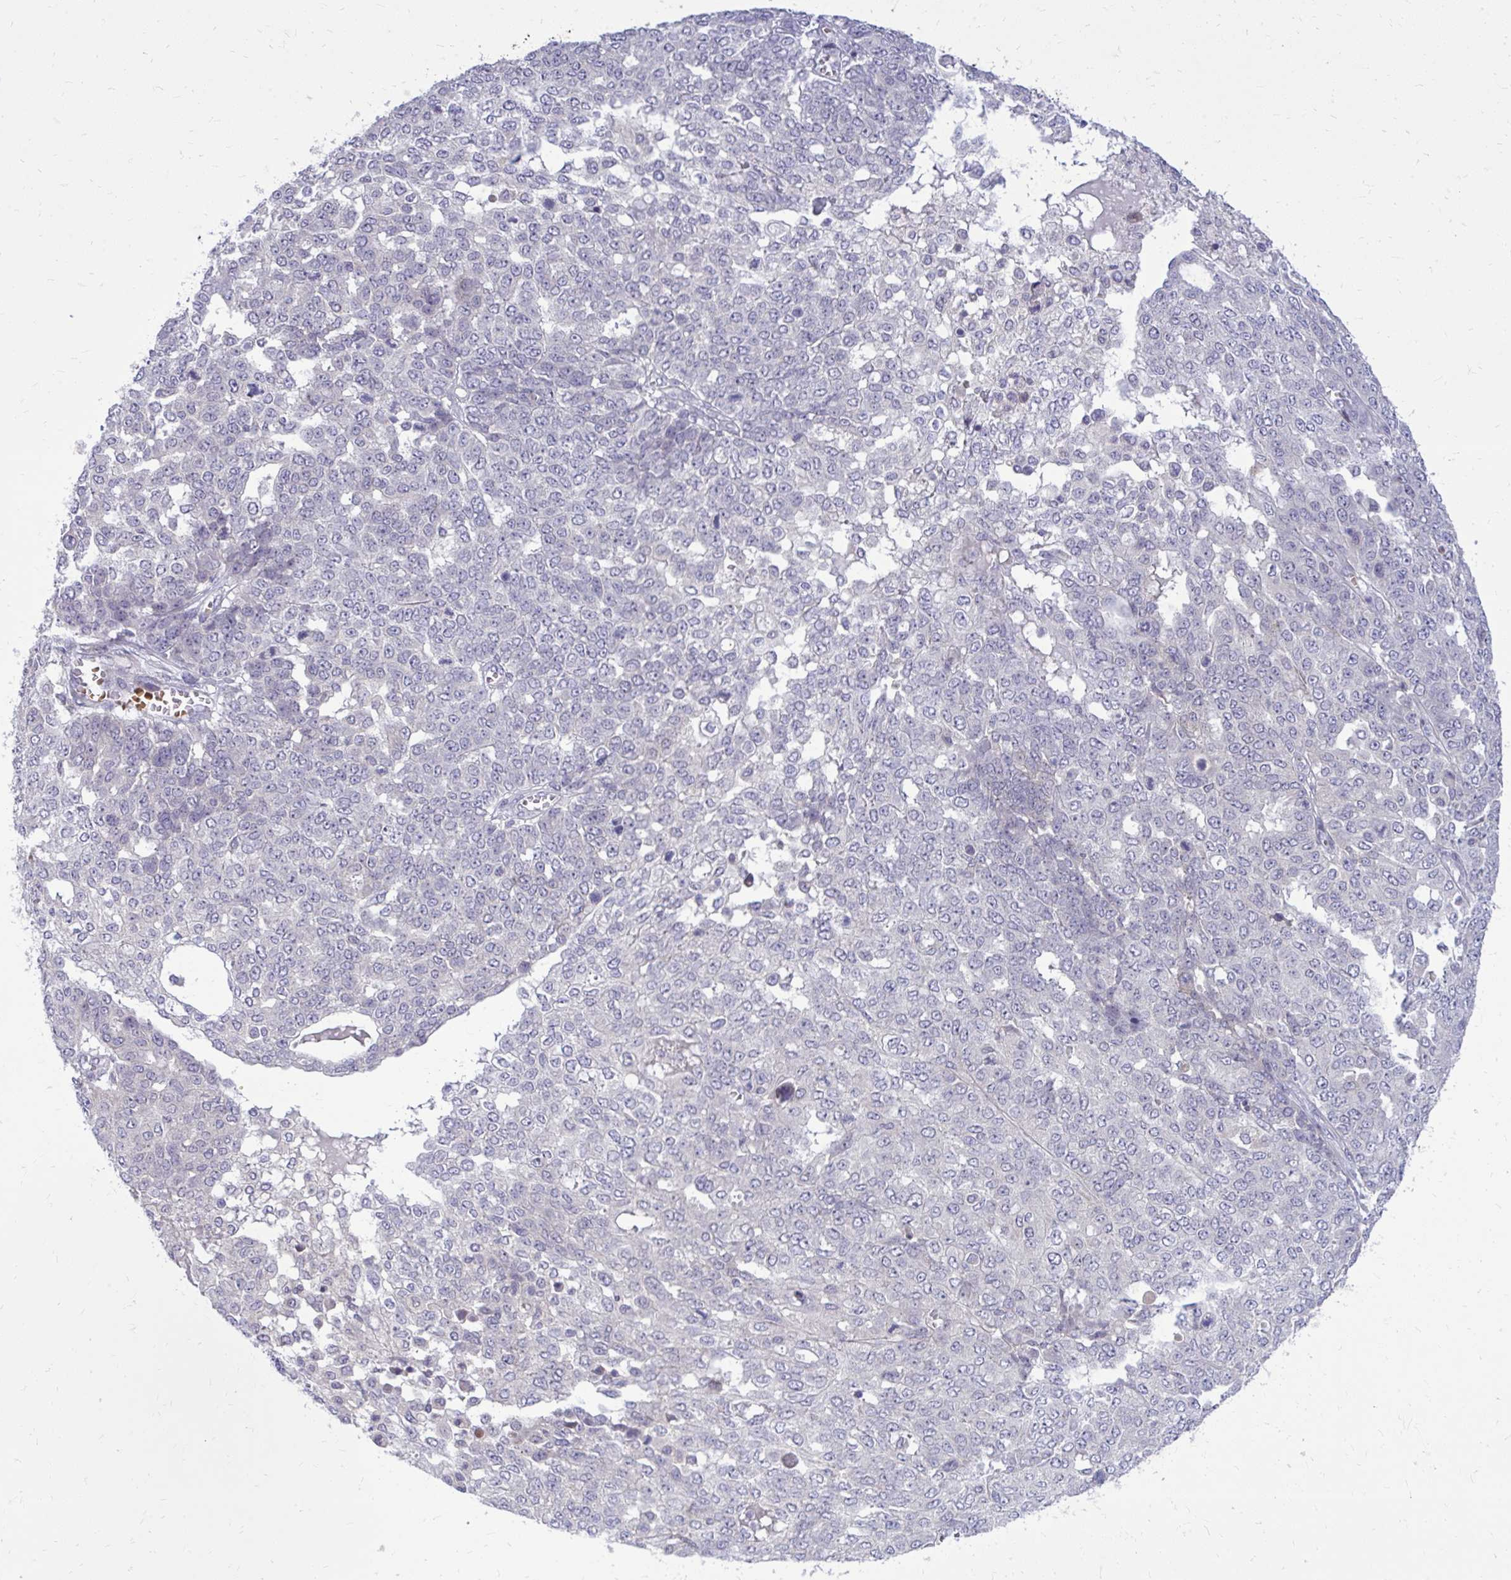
{"staining": {"intensity": "negative", "quantity": "none", "location": "none"}, "tissue": "ovarian cancer", "cell_type": "Tumor cells", "image_type": "cancer", "snomed": [{"axis": "morphology", "description": "Cystadenocarcinoma, serous, NOS"}, {"axis": "topography", "description": "Soft tissue"}, {"axis": "topography", "description": "Ovary"}], "caption": "Protein analysis of ovarian serous cystadenocarcinoma shows no significant positivity in tumor cells.", "gene": "DPY19L1", "patient": {"sex": "female", "age": 57}}